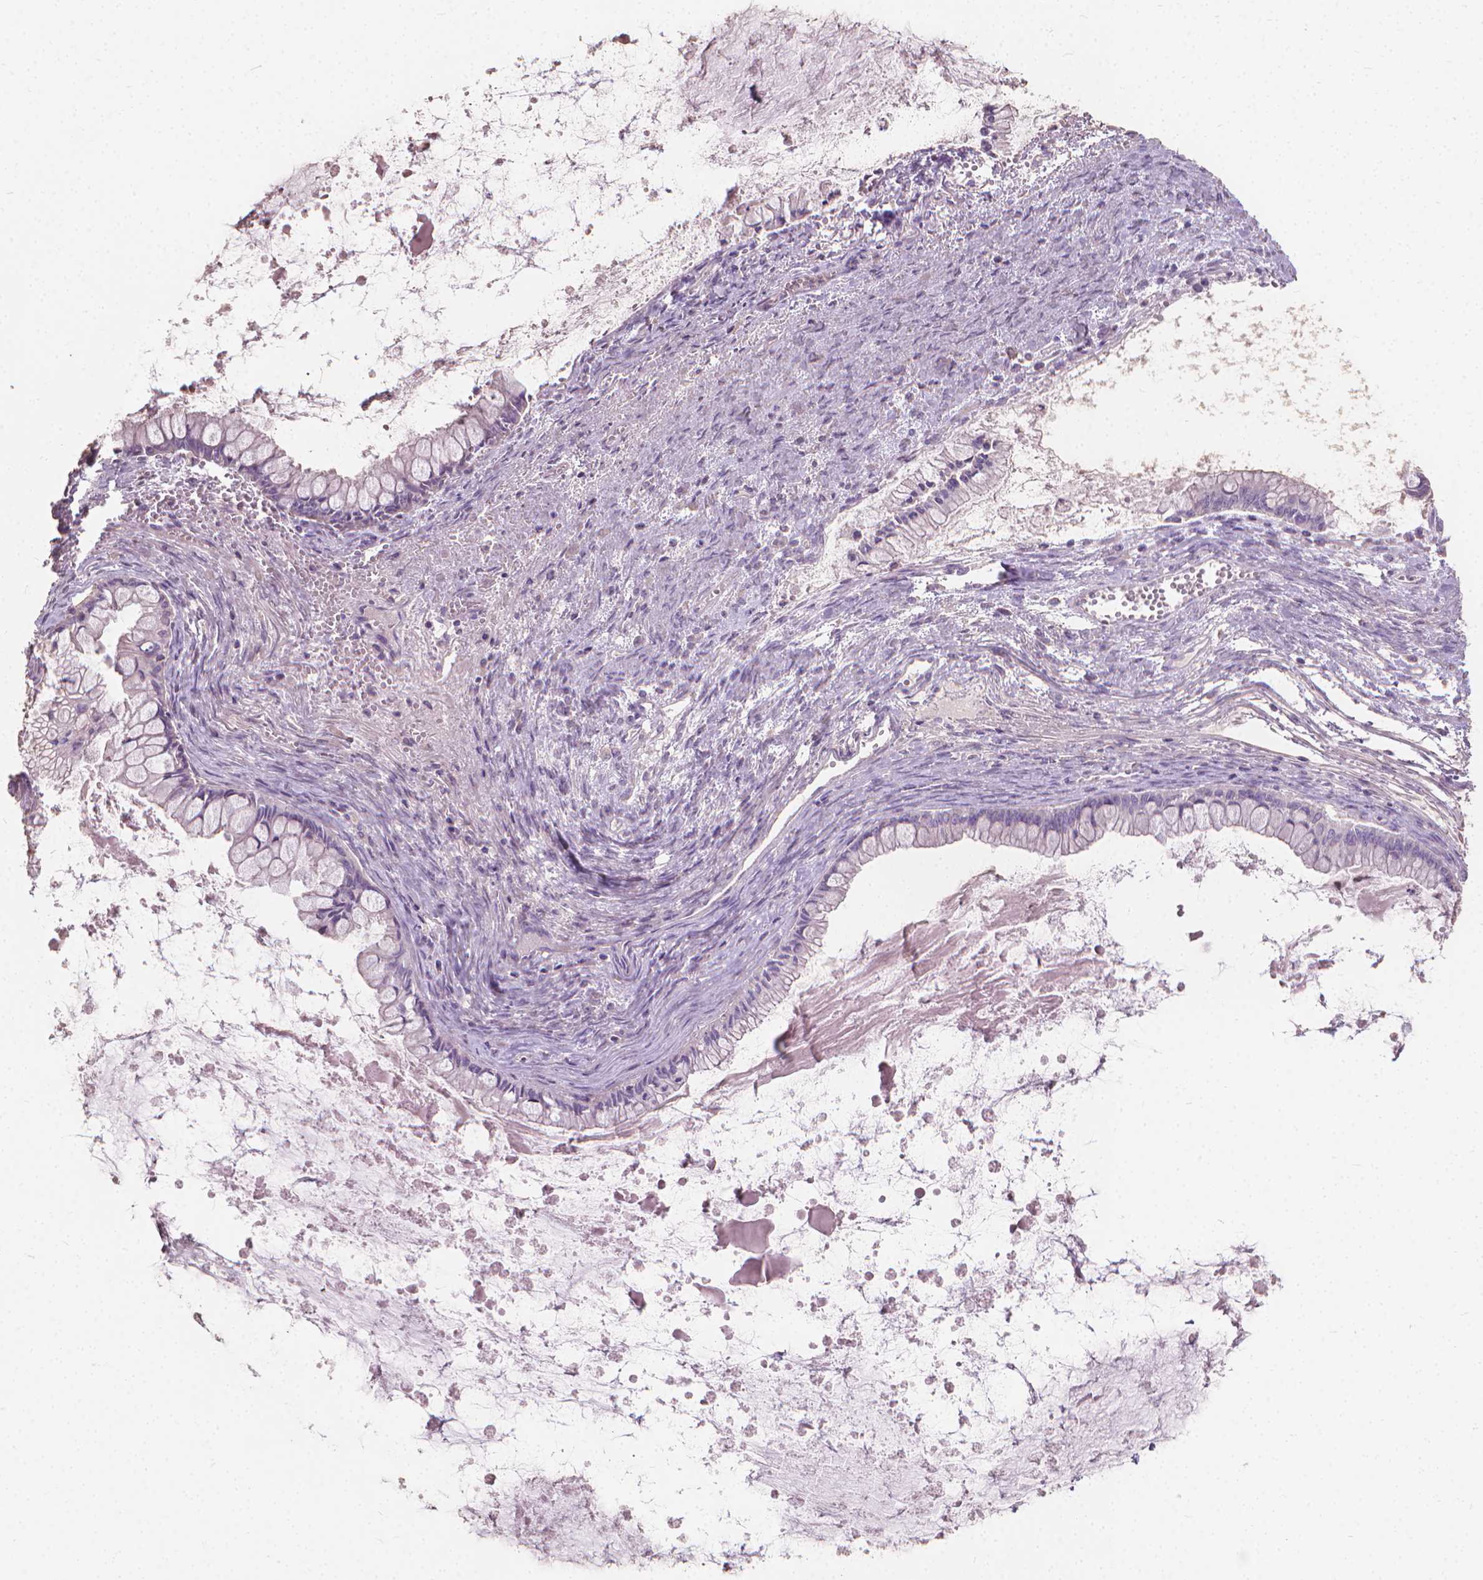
{"staining": {"intensity": "negative", "quantity": "none", "location": "none"}, "tissue": "ovarian cancer", "cell_type": "Tumor cells", "image_type": "cancer", "snomed": [{"axis": "morphology", "description": "Cystadenocarcinoma, mucinous, NOS"}, {"axis": "topography", "description": "Ovary"}], "caption": "Tumor cells show no significant protein positivity in ovarian mucinous cystadenocarcinoma.", "gene": "CABCOCO1", "patient": {"sex": "female", "age": 67}}